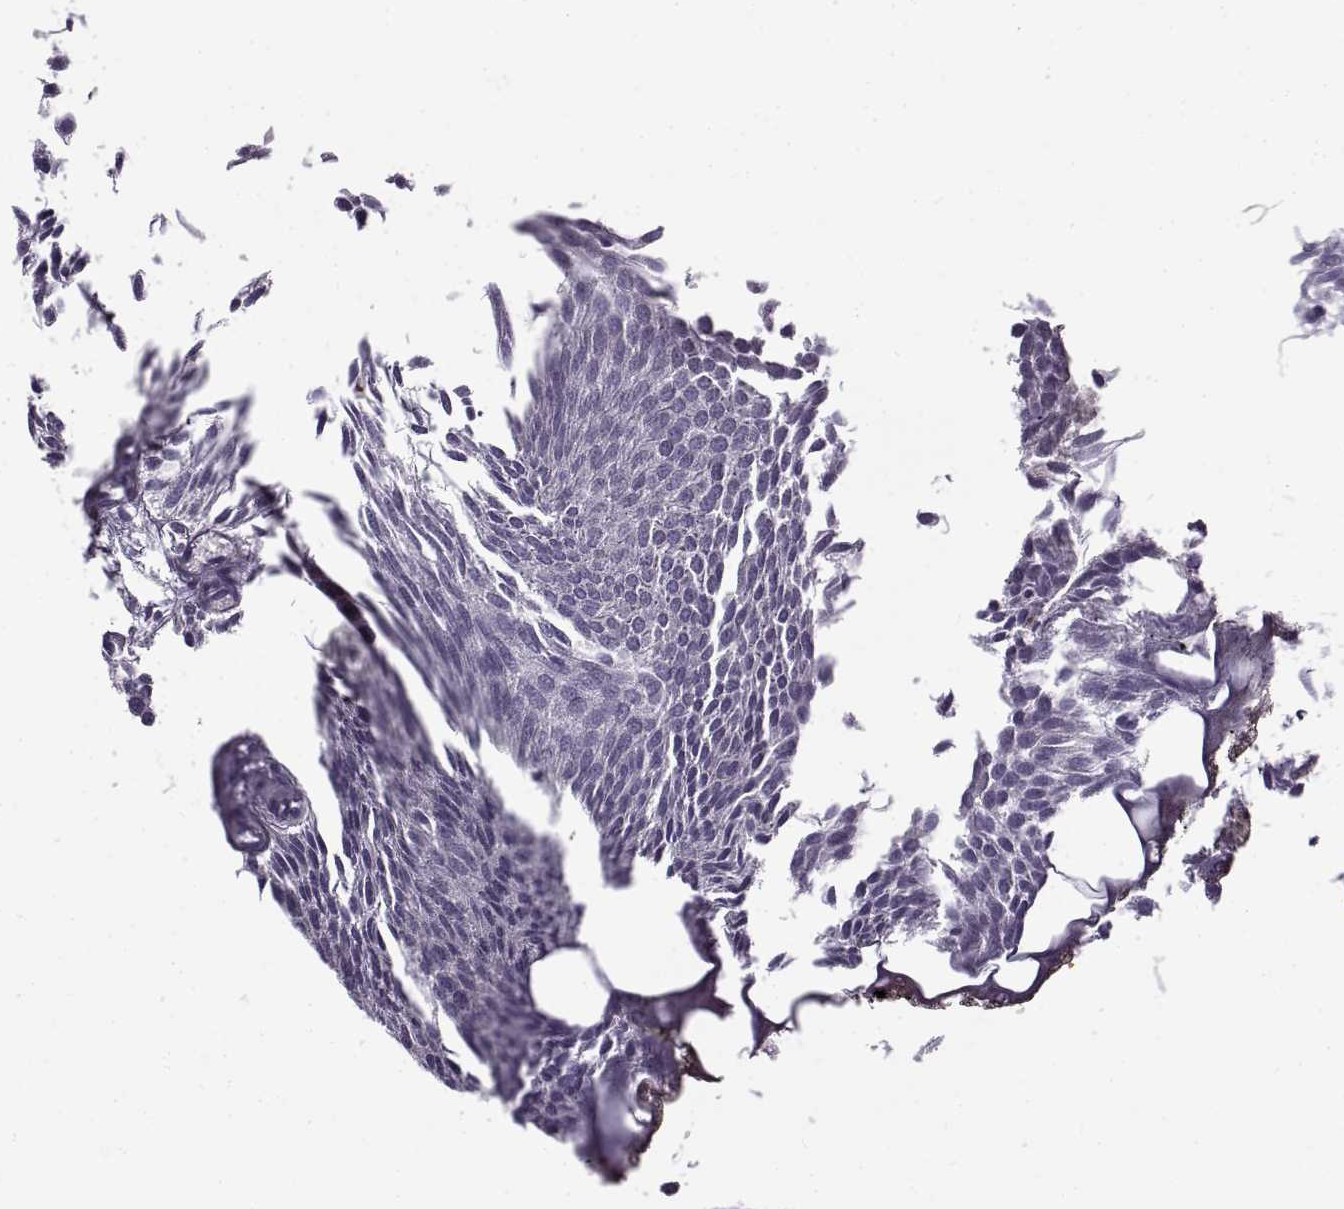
{"staining": {"intensity": "negative", "quantity": "none", "location": "none"}, "tissue": "urothelial cancer", "cell_type": "Tumor cells", "image_type": "cancer", "snomed": [{"axis": "morphology", "description": "Urothelial carcinoma, Low grade"}, {"axis": "topography", "description": "Urinary bladder"}], "caption": "This is an IHC histopathology image of urothelial carcinoma (low-grade). There is no positivity in tumor cells.", "gene": "TEX55", "patient": {"sex": "male", "age": 63}}